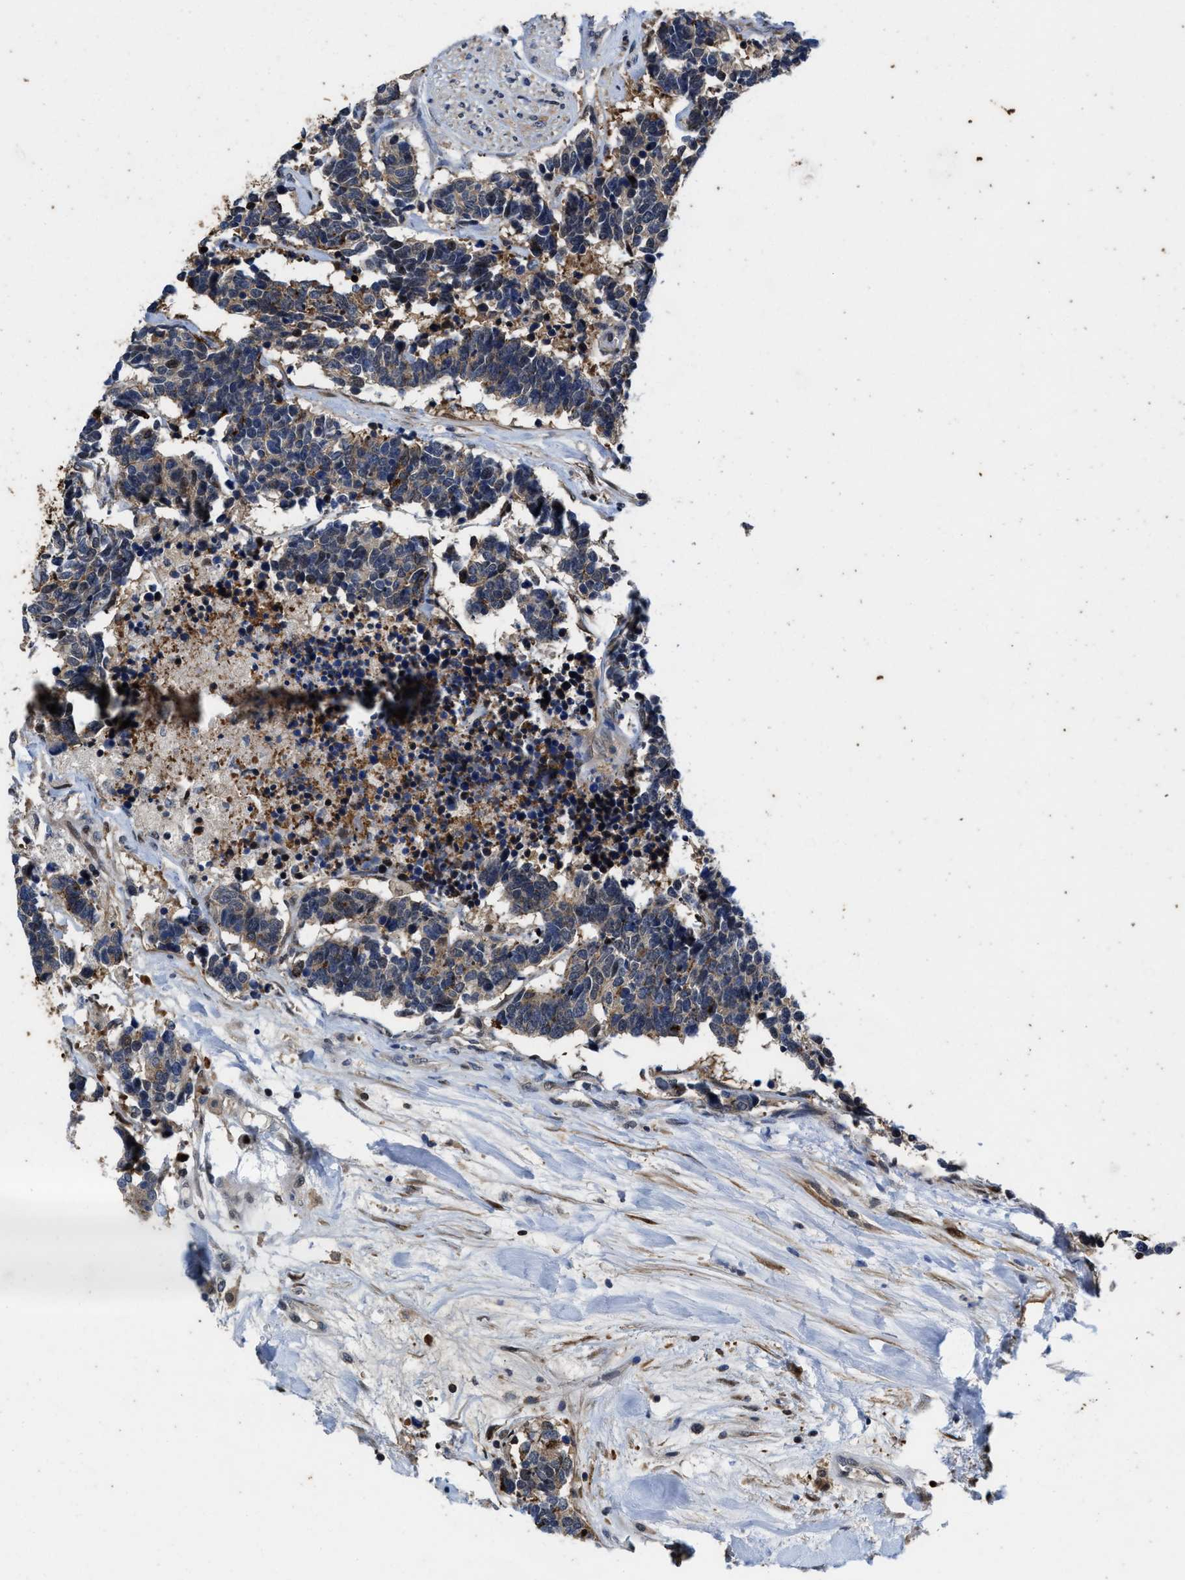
{"staining": {"intensity": "weak", "quantity": "25%-75%", "location": "cytoplasmic/membranous"}, "tissue": "carcinoid", "cell_type": "Tumor cells", "image_type": "cancer", "snomed": [{"axis": "morphology", "description": "Carcinoma, NOS"}, {"axis": "morphology", "description": "Carcinoid, malignant, NOS"}, {"axis": "topography", "description": "Urinary bladder"}], "caption": "DAB (3,3'-diaminobenzidine) immunohistochemical staining of human carcinoma displays weak cytoplasmic/membranous protein staining in about 25%-75% of tumor cells.", "gene": "KIF12", "patient": {"sex": "male", "age": 57}}